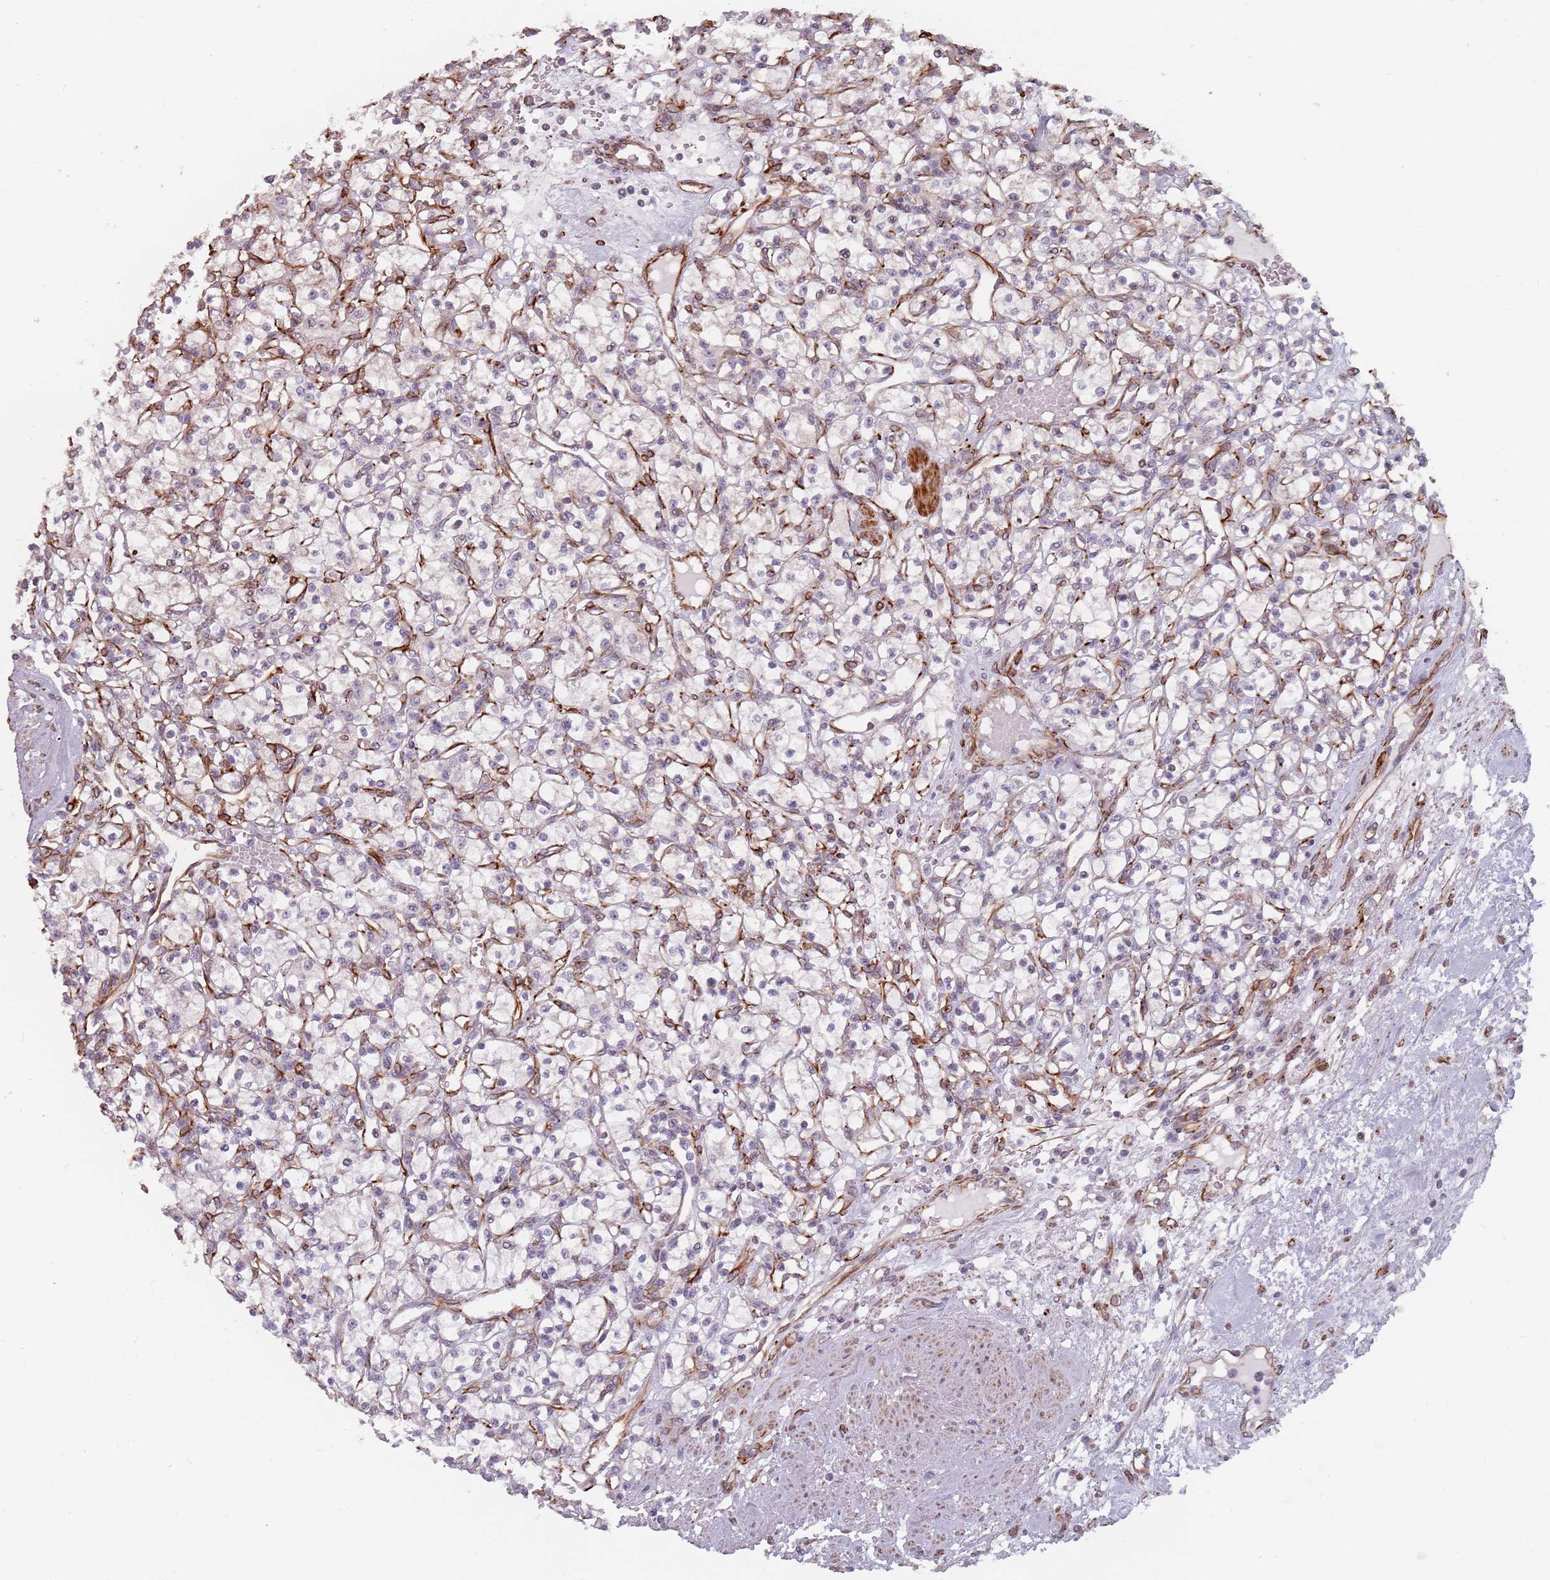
{"staining": {"intensity": "negative", "quantity": "none", "location": "none"}, "tissue": "renal cancer", "cell_type": "Tumor cells", "image_type": "cancer", "snomed": [{"axis": "morphology", "description": "Adenocarcinoma, NOS"}, {"axis": "topography", "description": "Kidney"}], "caption": "Tumor cells are negative for protein expression in human renal cancer. (DAB (3,3'-diaminobenzidine) IHC visualized using brightfield microscopy, high magnification).", "gene": "GAS2L3", "patient": {"sex": "female", "age": 59}}